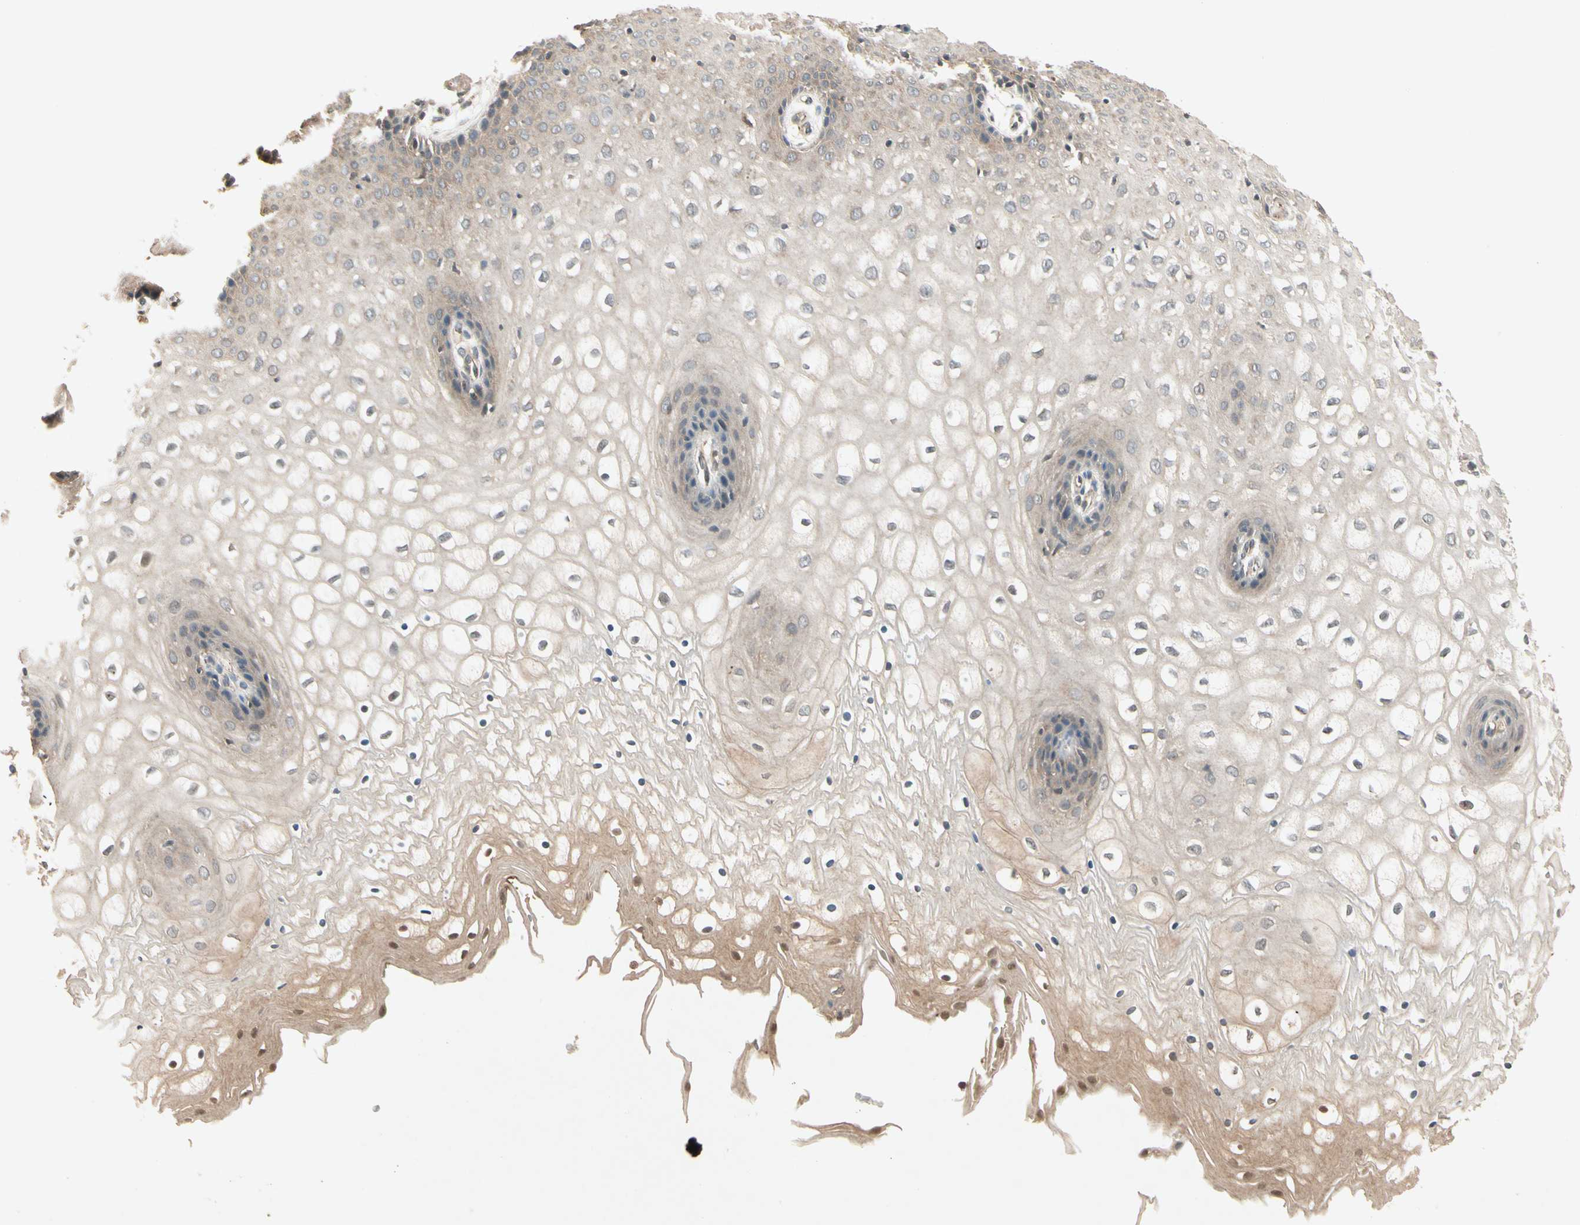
{"staining": {"intensity": "moderate", "quantity": "<25%", "location": "cytoplasmic/membranous"}, "tissue": "vagina", "cell_type": "Squamous epithelial cells", "image_type": "normal", "snomed": [{"axis": "morphology", "description": "Normal tissue, NOS"}, {"axis": "topography", "description": "Vagina"}], "caption": "A high-resolution micrograph shows immunohistochemistry (IHC) staining of normal vagina, which exhibits moderate cytoplasmic/membranous expression in about <25% of squamous epithelial cells.", "gene": "FLOT1", "patient": {"sex": "female", "age": 34}}